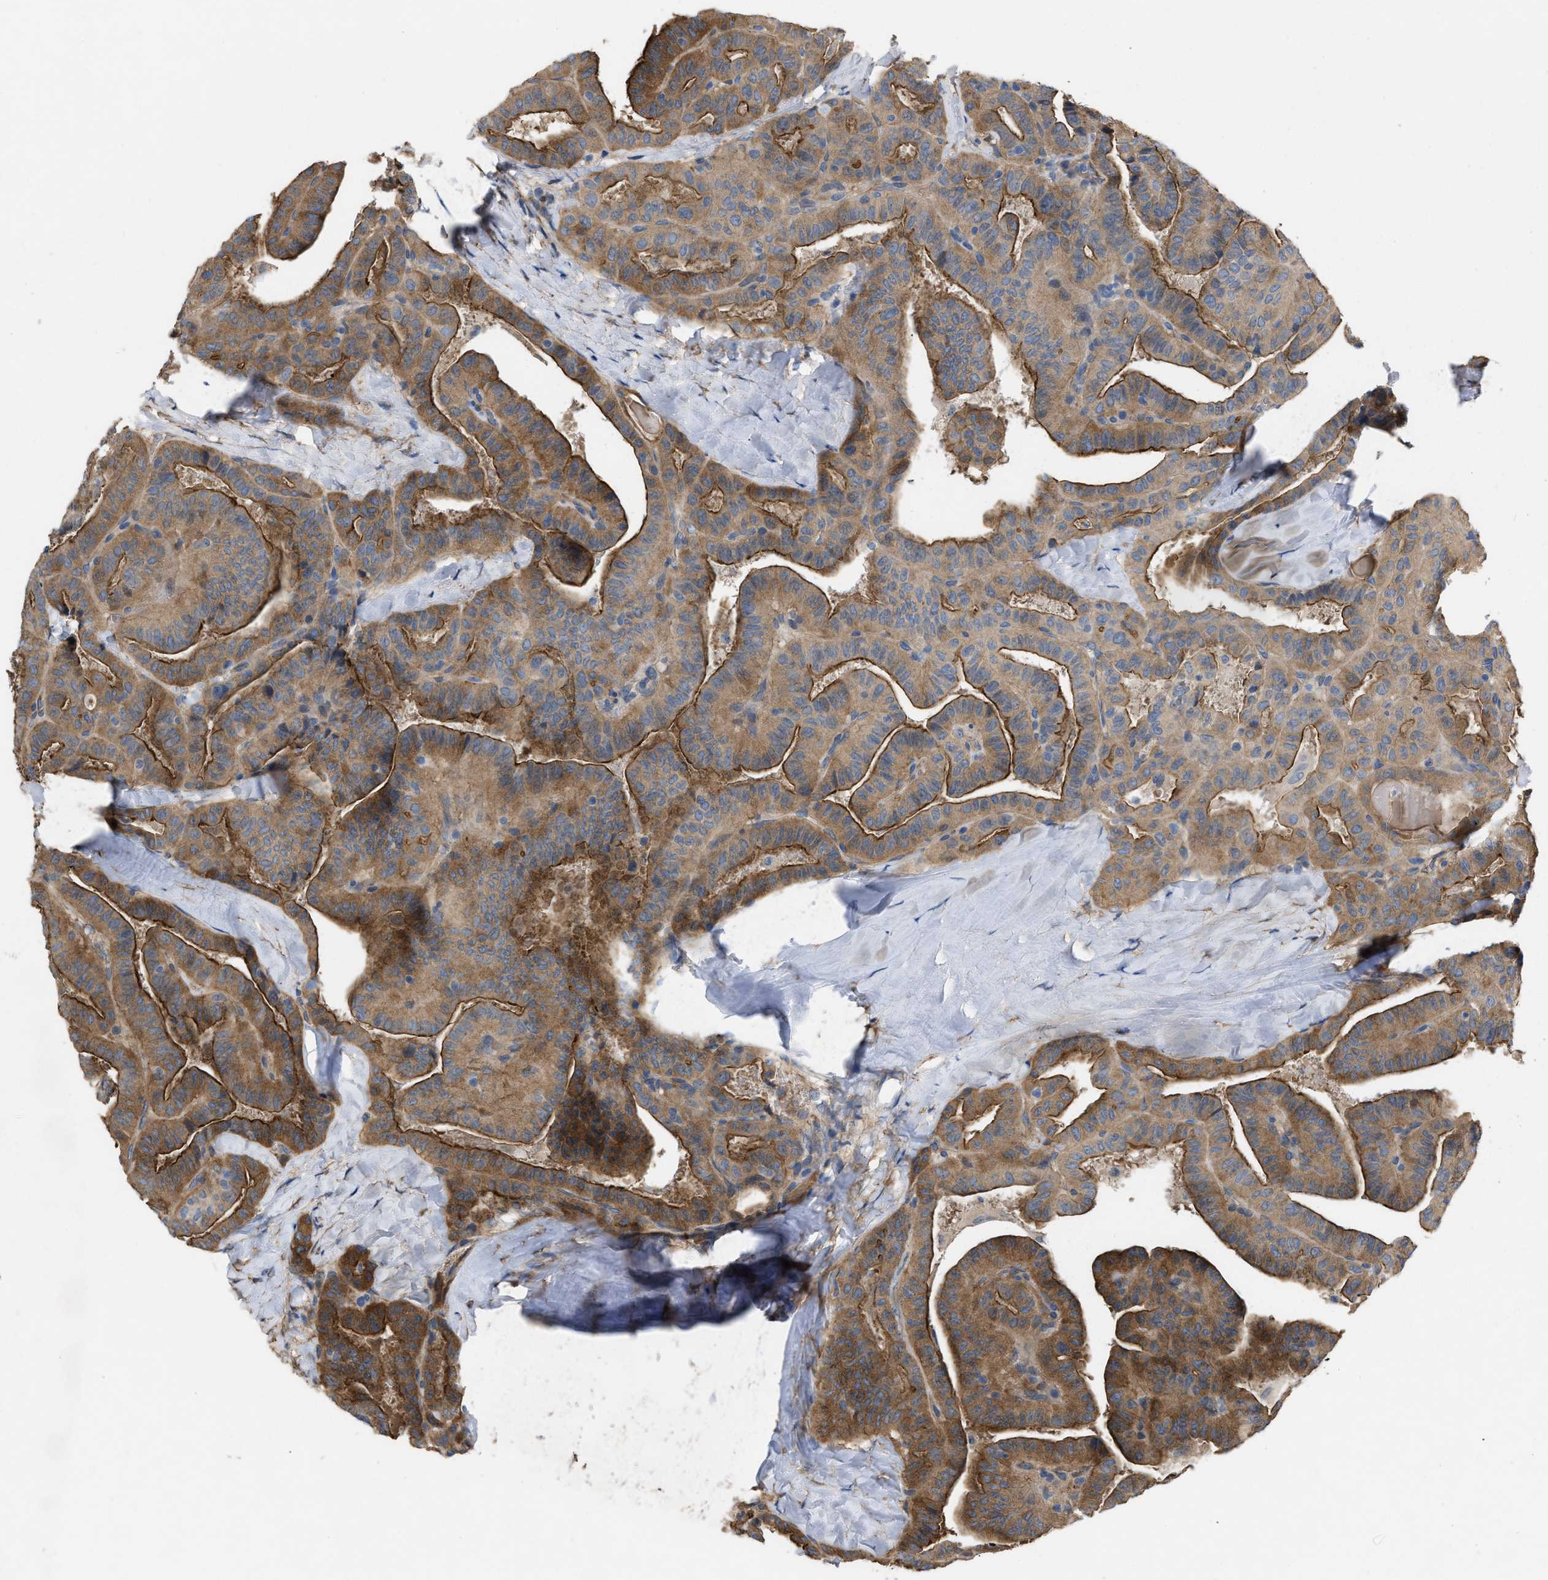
{"staining": {"intensity": "moderate", "quantity": ">75%", "location": "cytoplasmic/membranous"}, "tissue": "thyroid cancer", "cell_type": "Tumor cells", "image_type": "cancer", "snomed": [{"axis": "morphology", "description": "Papillary adenocarcinoma, NOS"}, {"axis": "topography", "description": "Thyroid gland"}], "caption": "Approximately >75% of tumor cells in human papillary adenocarcinoma (thyroid) exhibit moderate cytoplasmic/membranous protein expression as visualized by brown immunohistochemical staining.", "gene": "SLC4A11", "patient": {"sex": "male", "age": 77}}